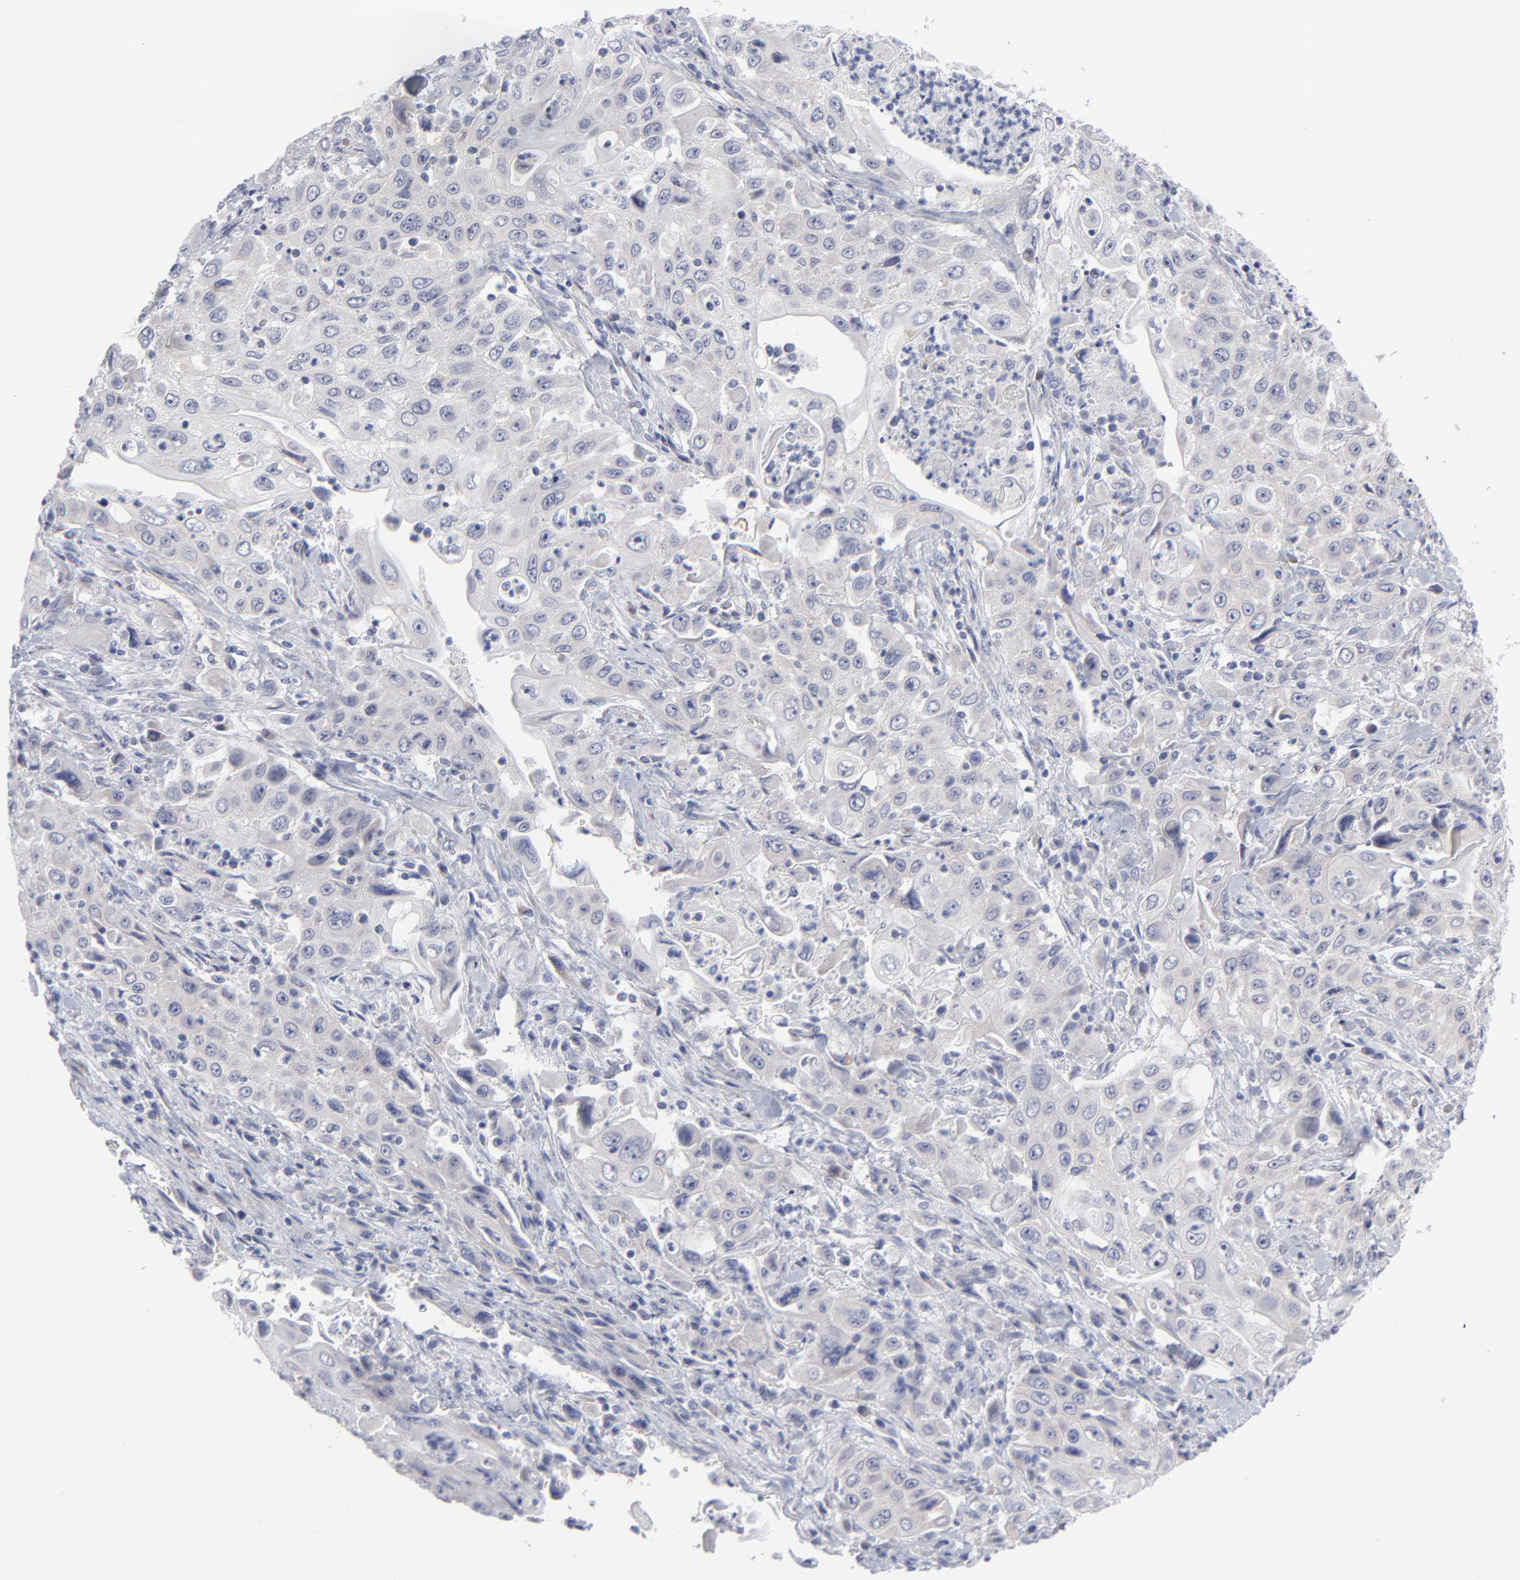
{"staining": {"intensity": "negative", "quantity": "none", "location": "none"}, "tissue": "pancreatic cancer", "cell_type": "Tumor cells", "image_type": "cancer", "snomed": [{"axis": "morphology", "description": "Adenocarcinoma, NOS"}, {"axis": "topography", "description": "Pancreas"}], "caption": "There is no significant expression in tumor cells of pancreatic cancer (adenocarcinoma).", "gene": "RPS24", "patient": {"sex": "male", "age": 70}}